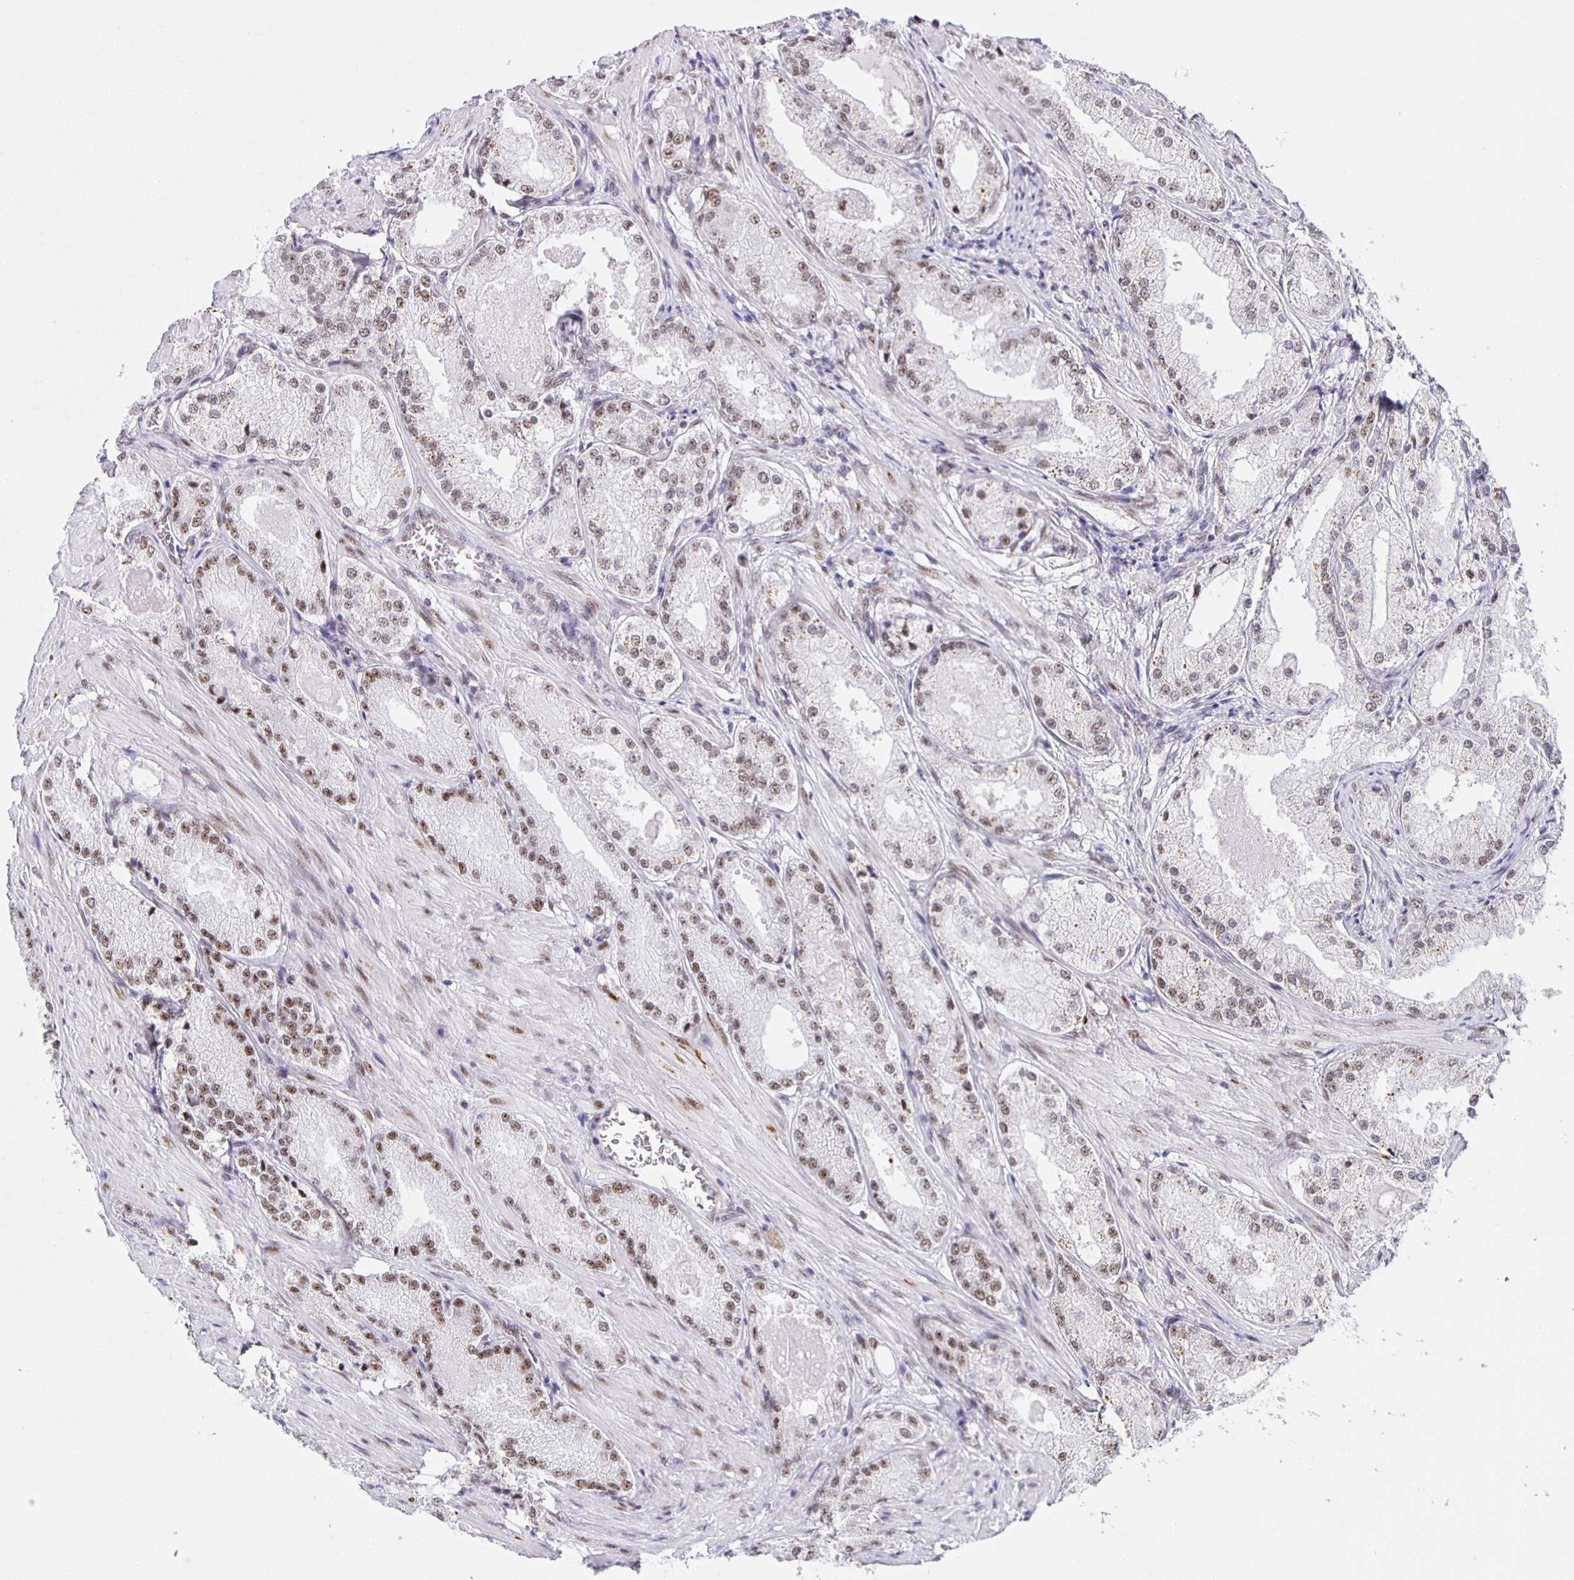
{"staining": {"intensity": "moderate", "quantity": ">75%", "location": "nuclear"}, "tissue": "prostate cancer", "cell_type": "Tumor cells", "image_type": "cancer", "snomed": [{"axis": "morphology", "description": "Adenocarcinoma, Low grade"}, {"axis": "topography", "description": "Prostate"}], "caption": "This histopathology image reveals IHC staining of prostate cancer (low-grade adenocarcinoma), with medium moderate nuclear staining in about >75% of tumor cells.", "gene": "ZRANB2", "patient": {"sex": "male", "age": 68}}